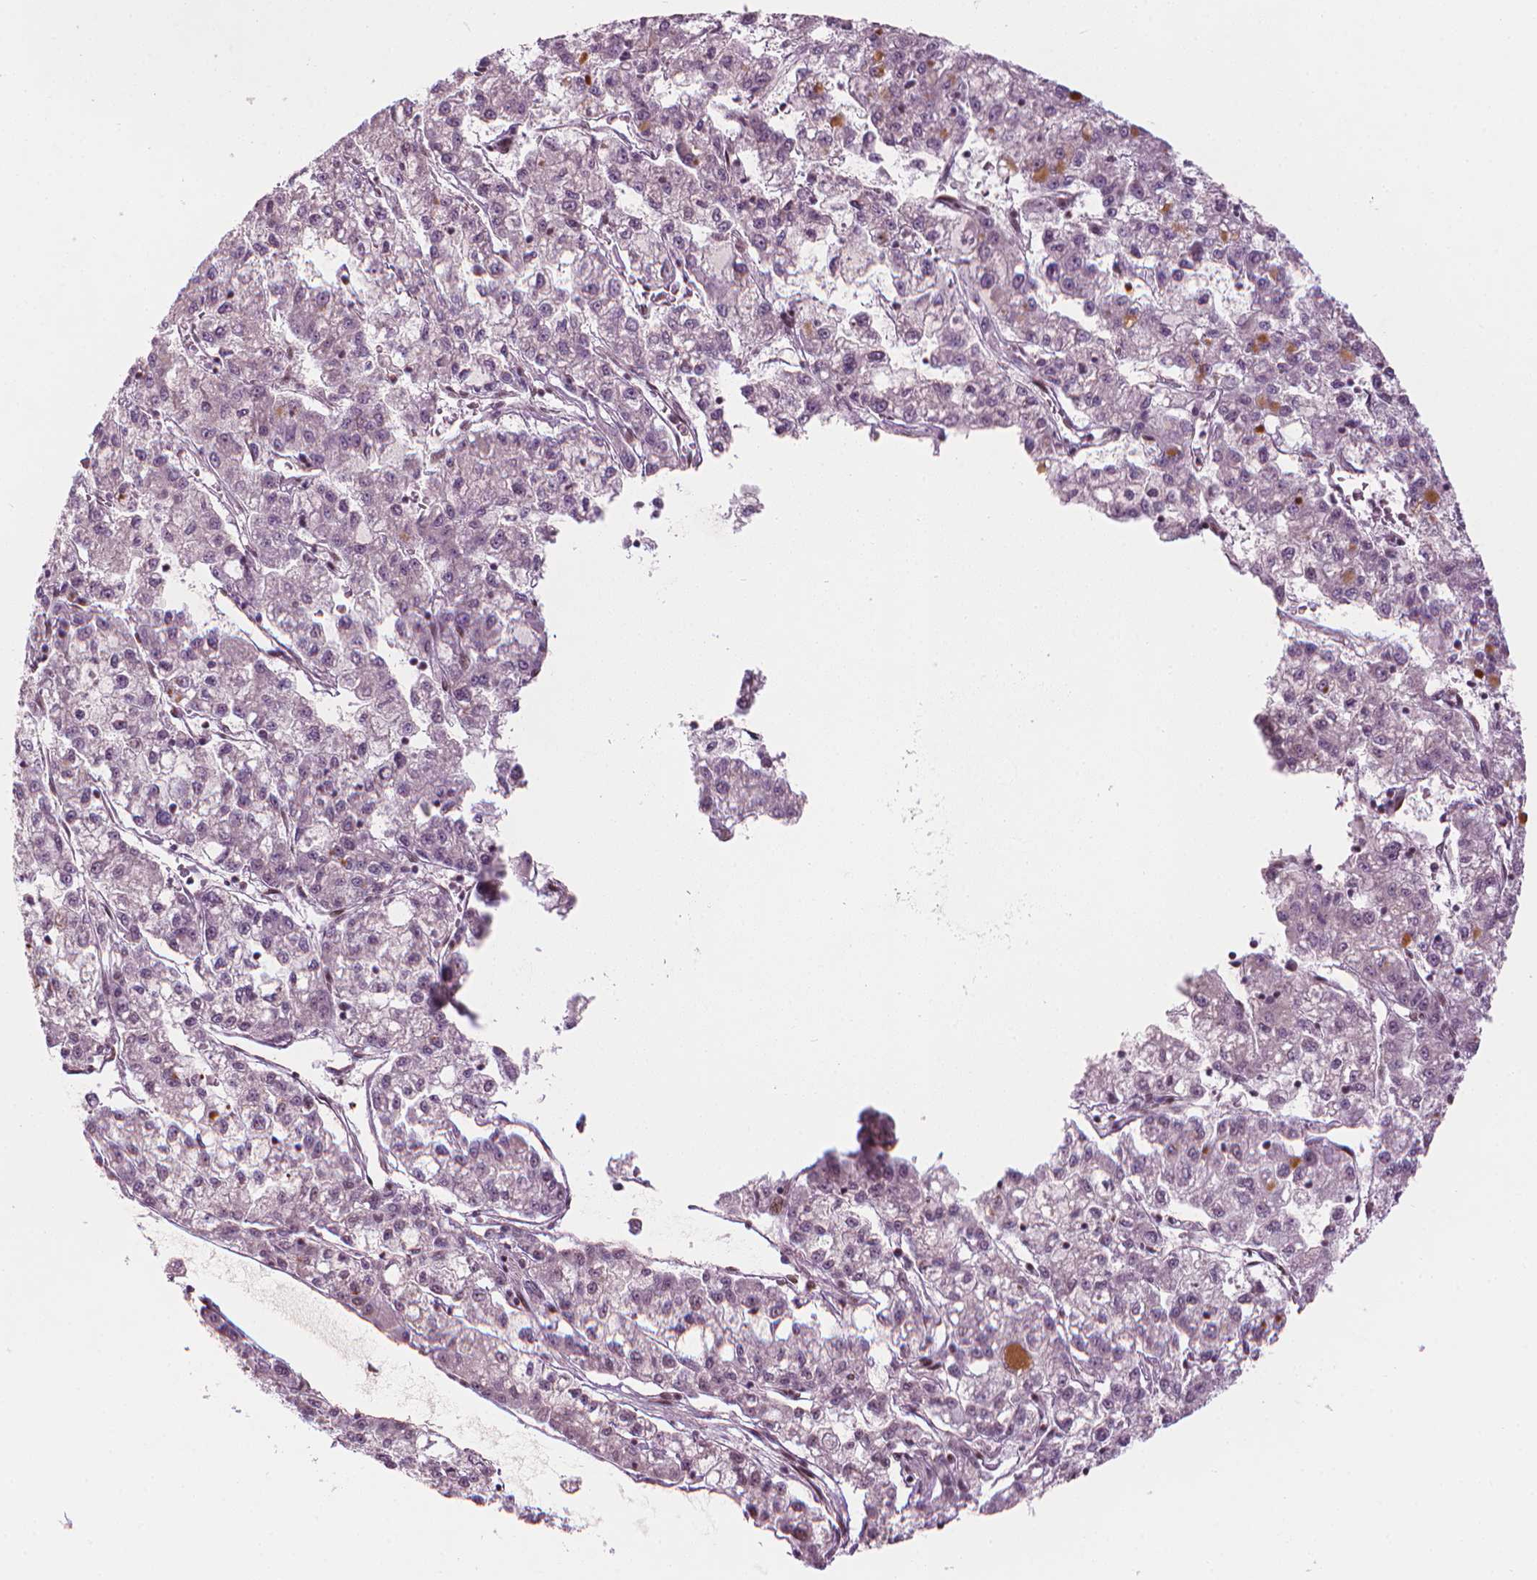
{"staining": {"intensity": "negative", "quantity": "none", "location": "none"}, "tissue": "liver cancer", "cell_type": "Tumor cells", "image_type": "cancer", "snomed": [{"axis": "morphology", "description": "Carcinoma, Hepatocellular, NOS"}, {"axis": "topography", "description": "Liver"}], "caption": "Protein analysis of liver cancer shows no significant staining in tumor cells.", "gene": "ELF2", "patient": {"sex": "male", "age": 40}}